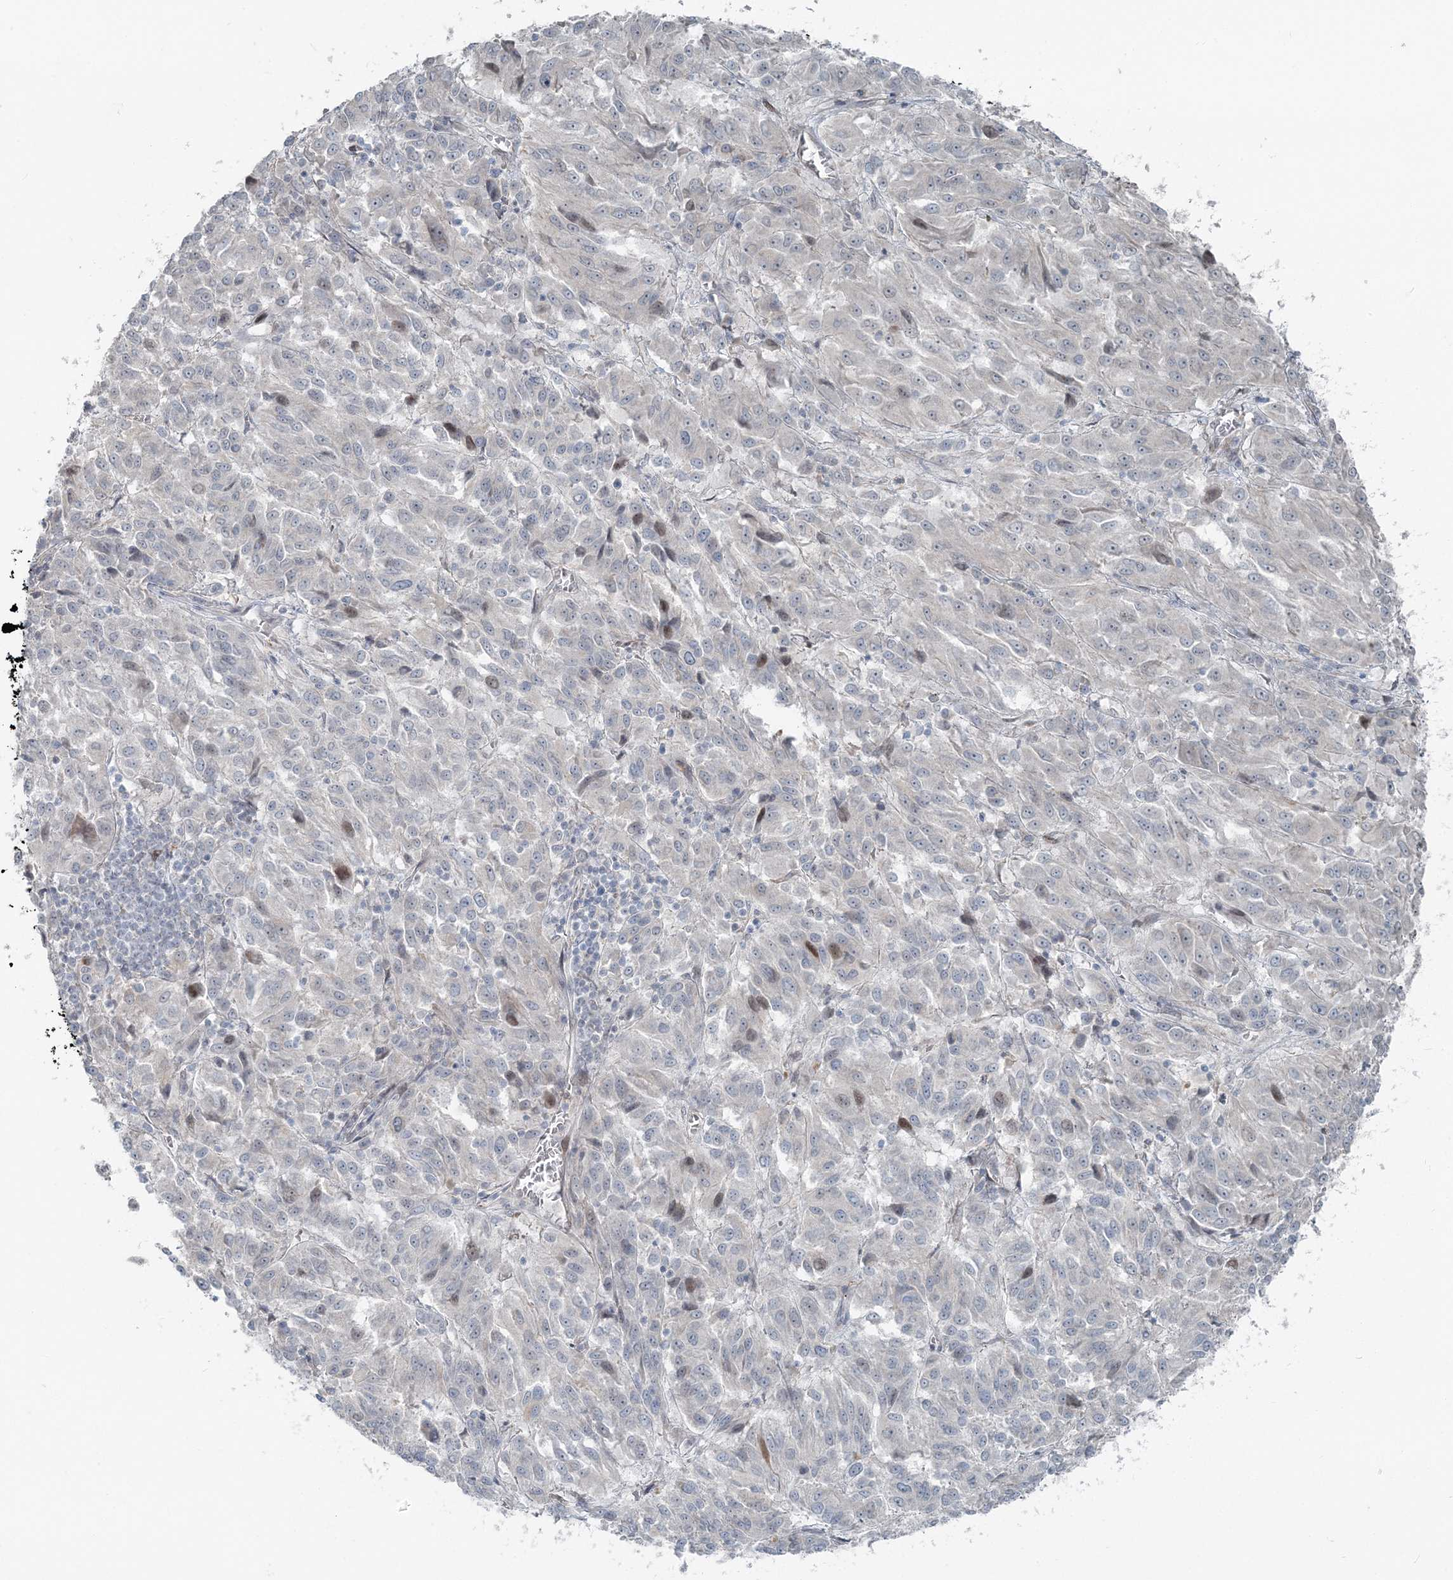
{"staining": {"intensity": "negative", "quantity": "none", "location": "none"}, "tissue": "melanoma", "cell_type": "Tumor cells", "image_type": "cancer", "snomed": [{"axis": "morphology", "description": "Malignant melanoma, Metastatic site"}, {"axis": "topography", "description": "Lung"}], "caption": "Melanoma stained for a protein using immunohistochemistry (IHC) shows no positivity tumor cells.", "gene": "FBXL17", "patient": {"sex": "male", "age": 64}}